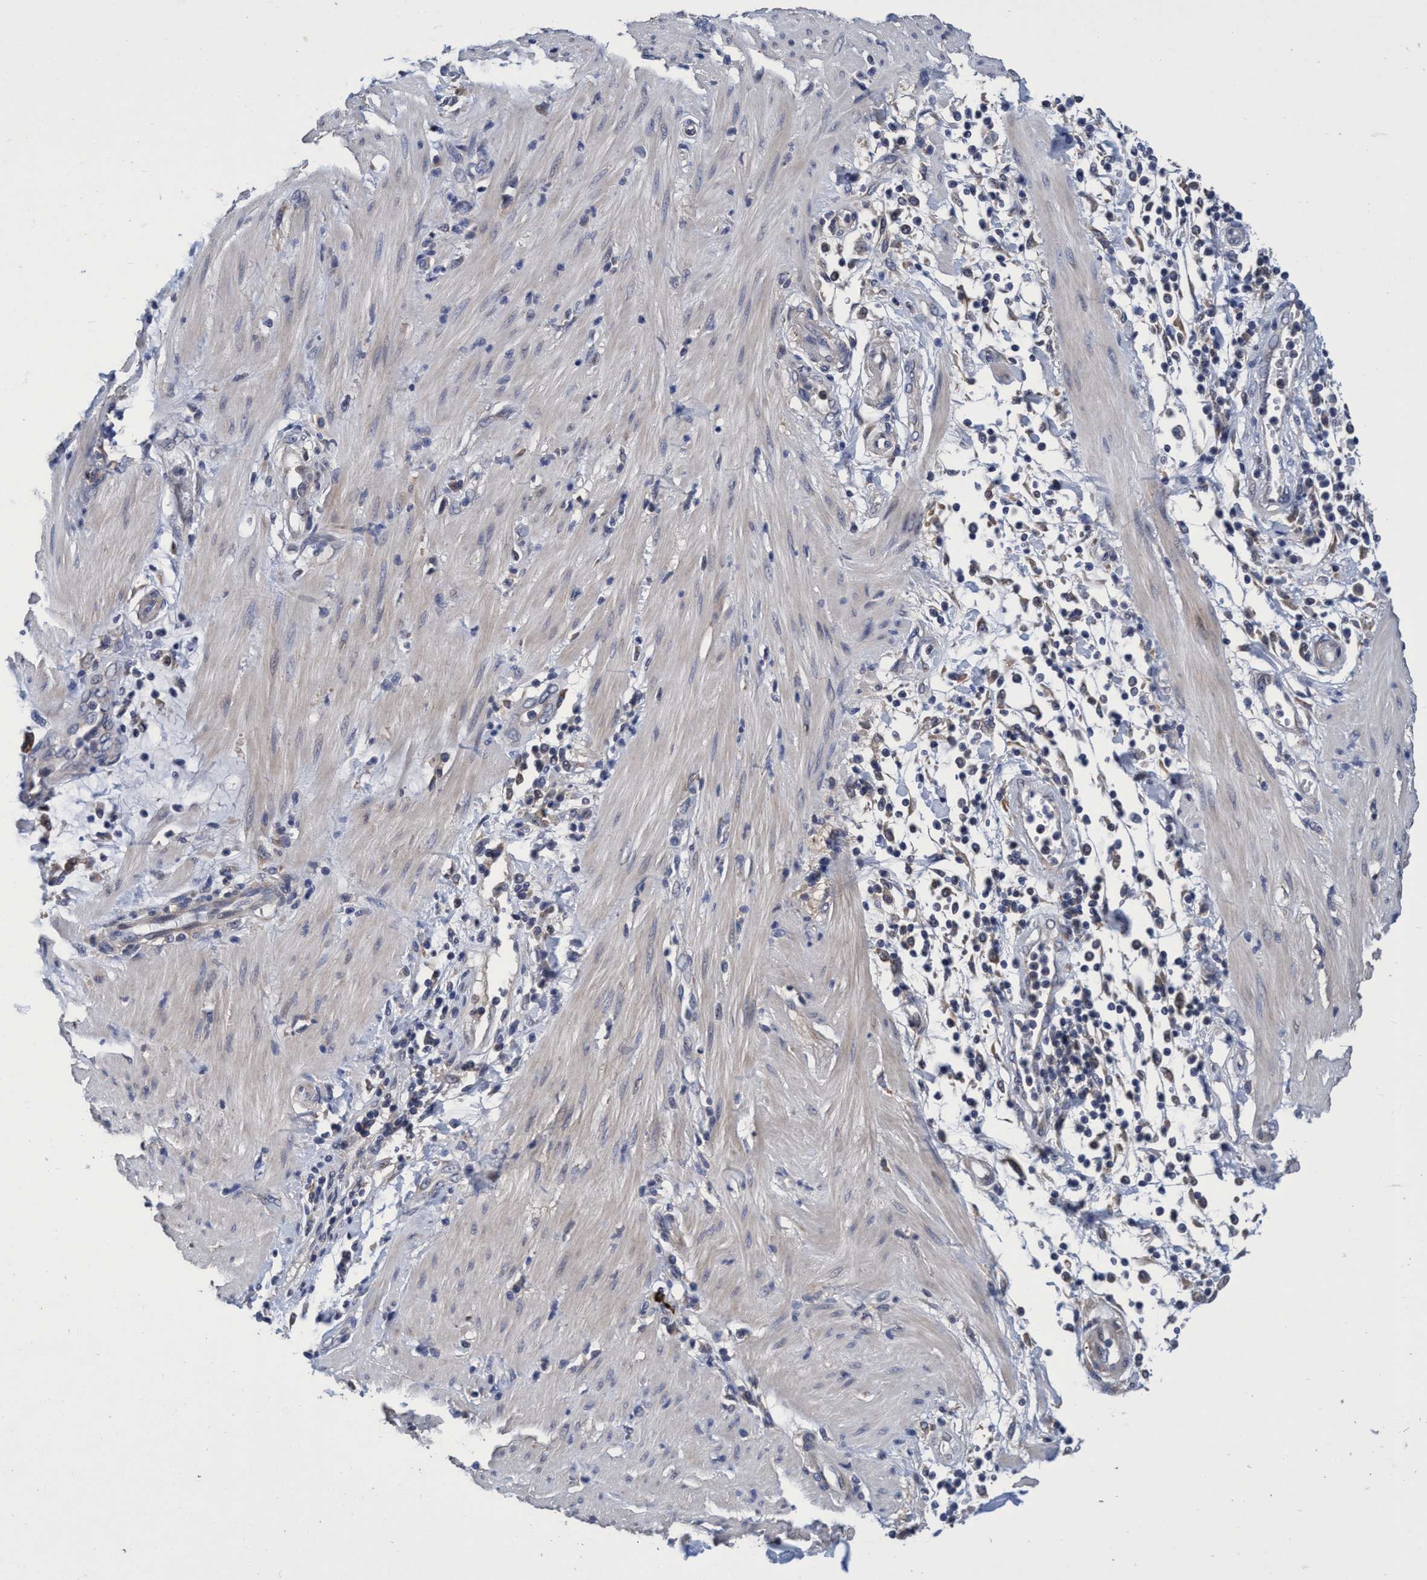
{"staining": {"intensity": "negative", "quantity": "none", "location": "none"}, "tissue": "pancreatic cancer", "cell_type": "Tumor cells", "image_type": "cancer", "snomed": [{"axis": "morphology", "description": "Adenocarcinoma, NOS"}, {"axis": "topography", "description": "Pancreas"}], "caption": "Tumor cells show no significant protein positivity in pancreatic adenocarcinoma.", "gene": "CALCOCO2", "patient": {"sex": "female", "age": 70}}